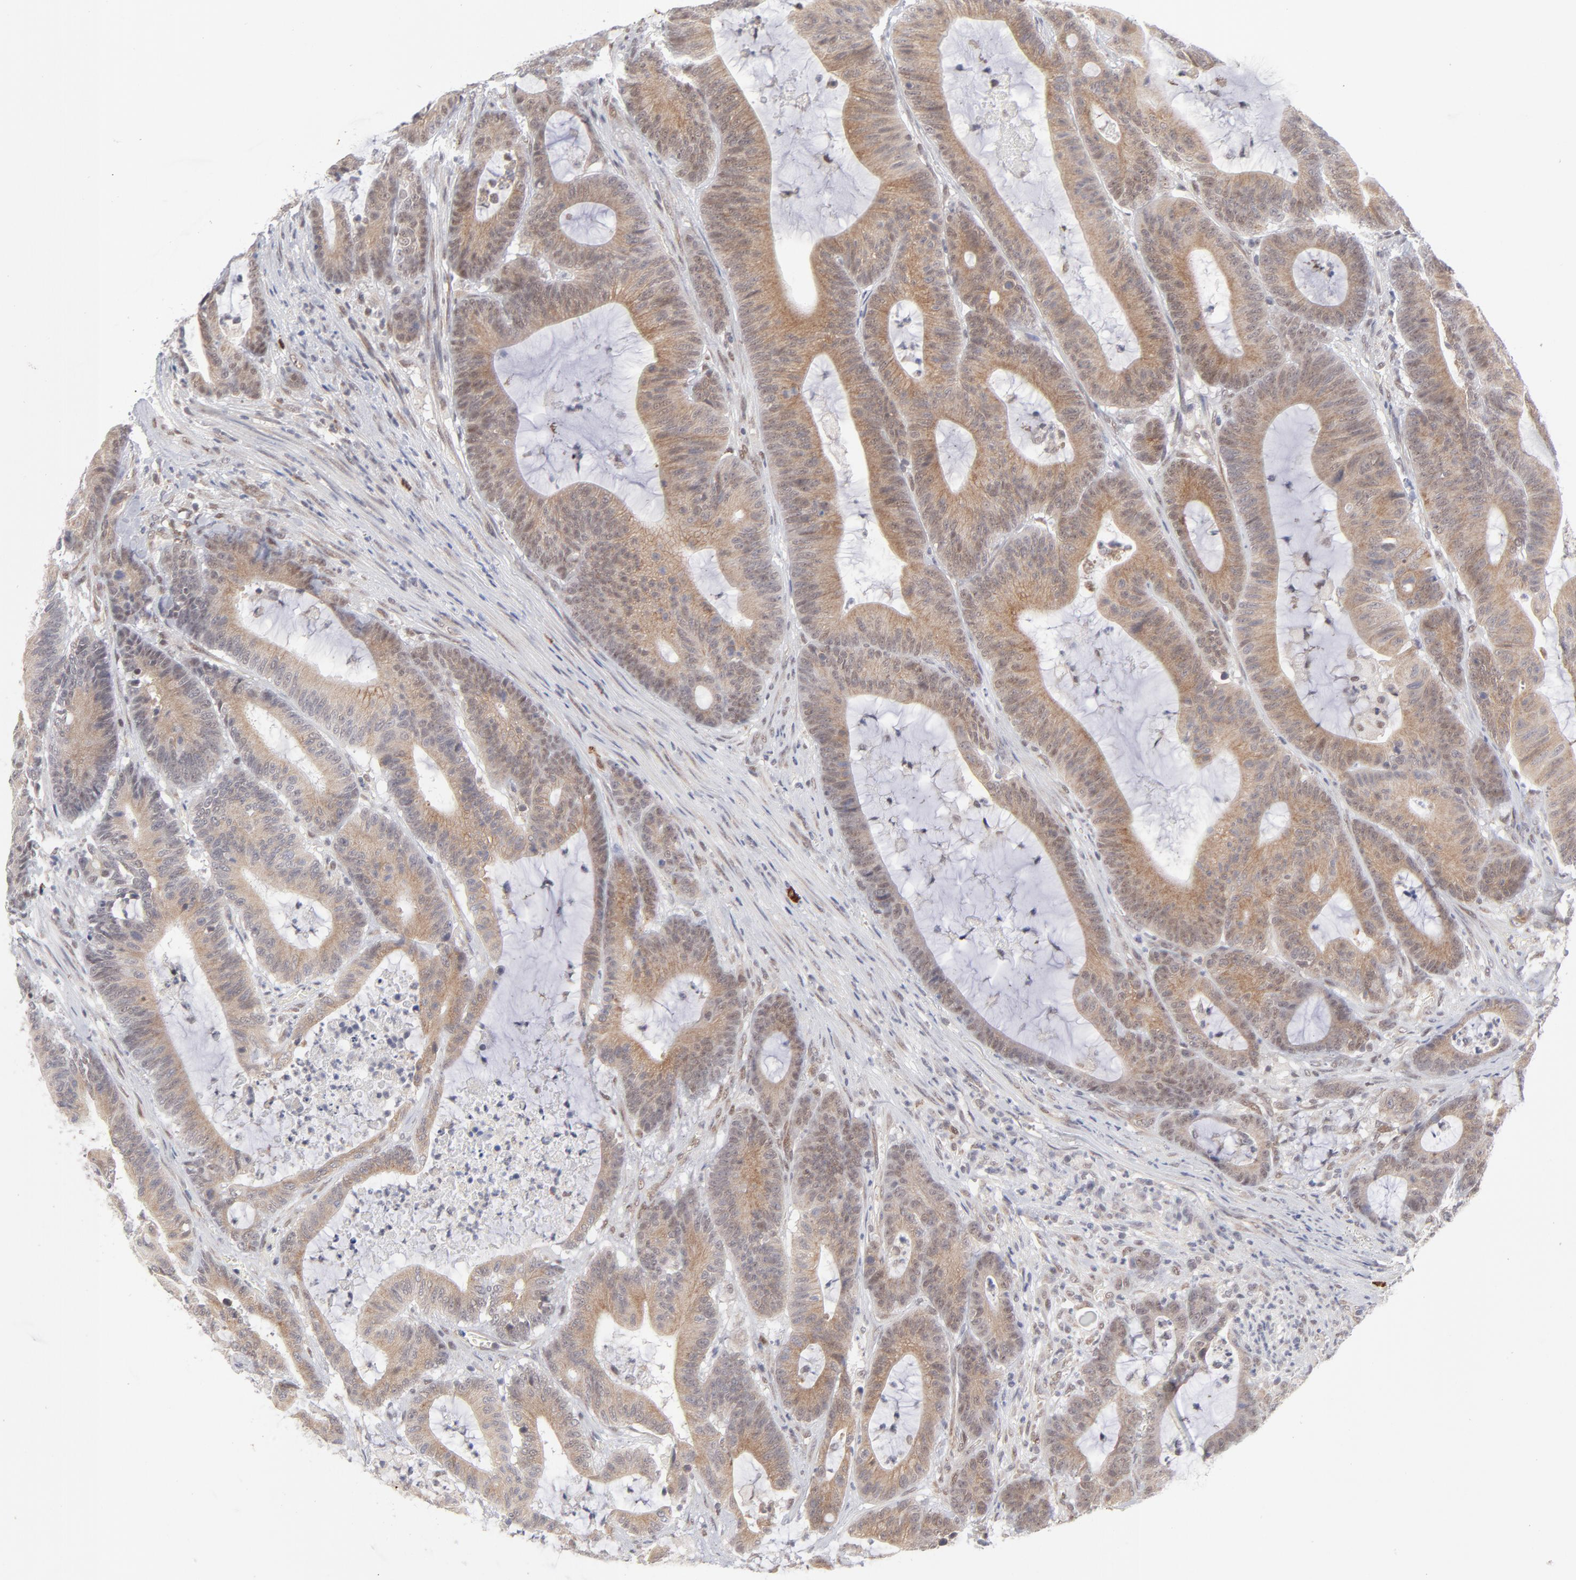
{"staining": {"intensity": "moderate", "quantity": ">75%", "location": "cytoplasmic/membranous,nuclear"}, "tissue": "colorectal cancer", "cell_type": "Tumor cells", "image_type": "cancer", "snomed": [{"axis": "morphology", "description": "Adenocarcinoma, NOS"}, {"axis": "topography", "description": "Colon"}], "caption": "Moderate cytoplasmic/membranous and nuclear expression is present in approximately >75% of tumor cells in colorectal adenocarcinoma.", "gene": "NBN", "patient": {"sex": "female", "age": 84}}